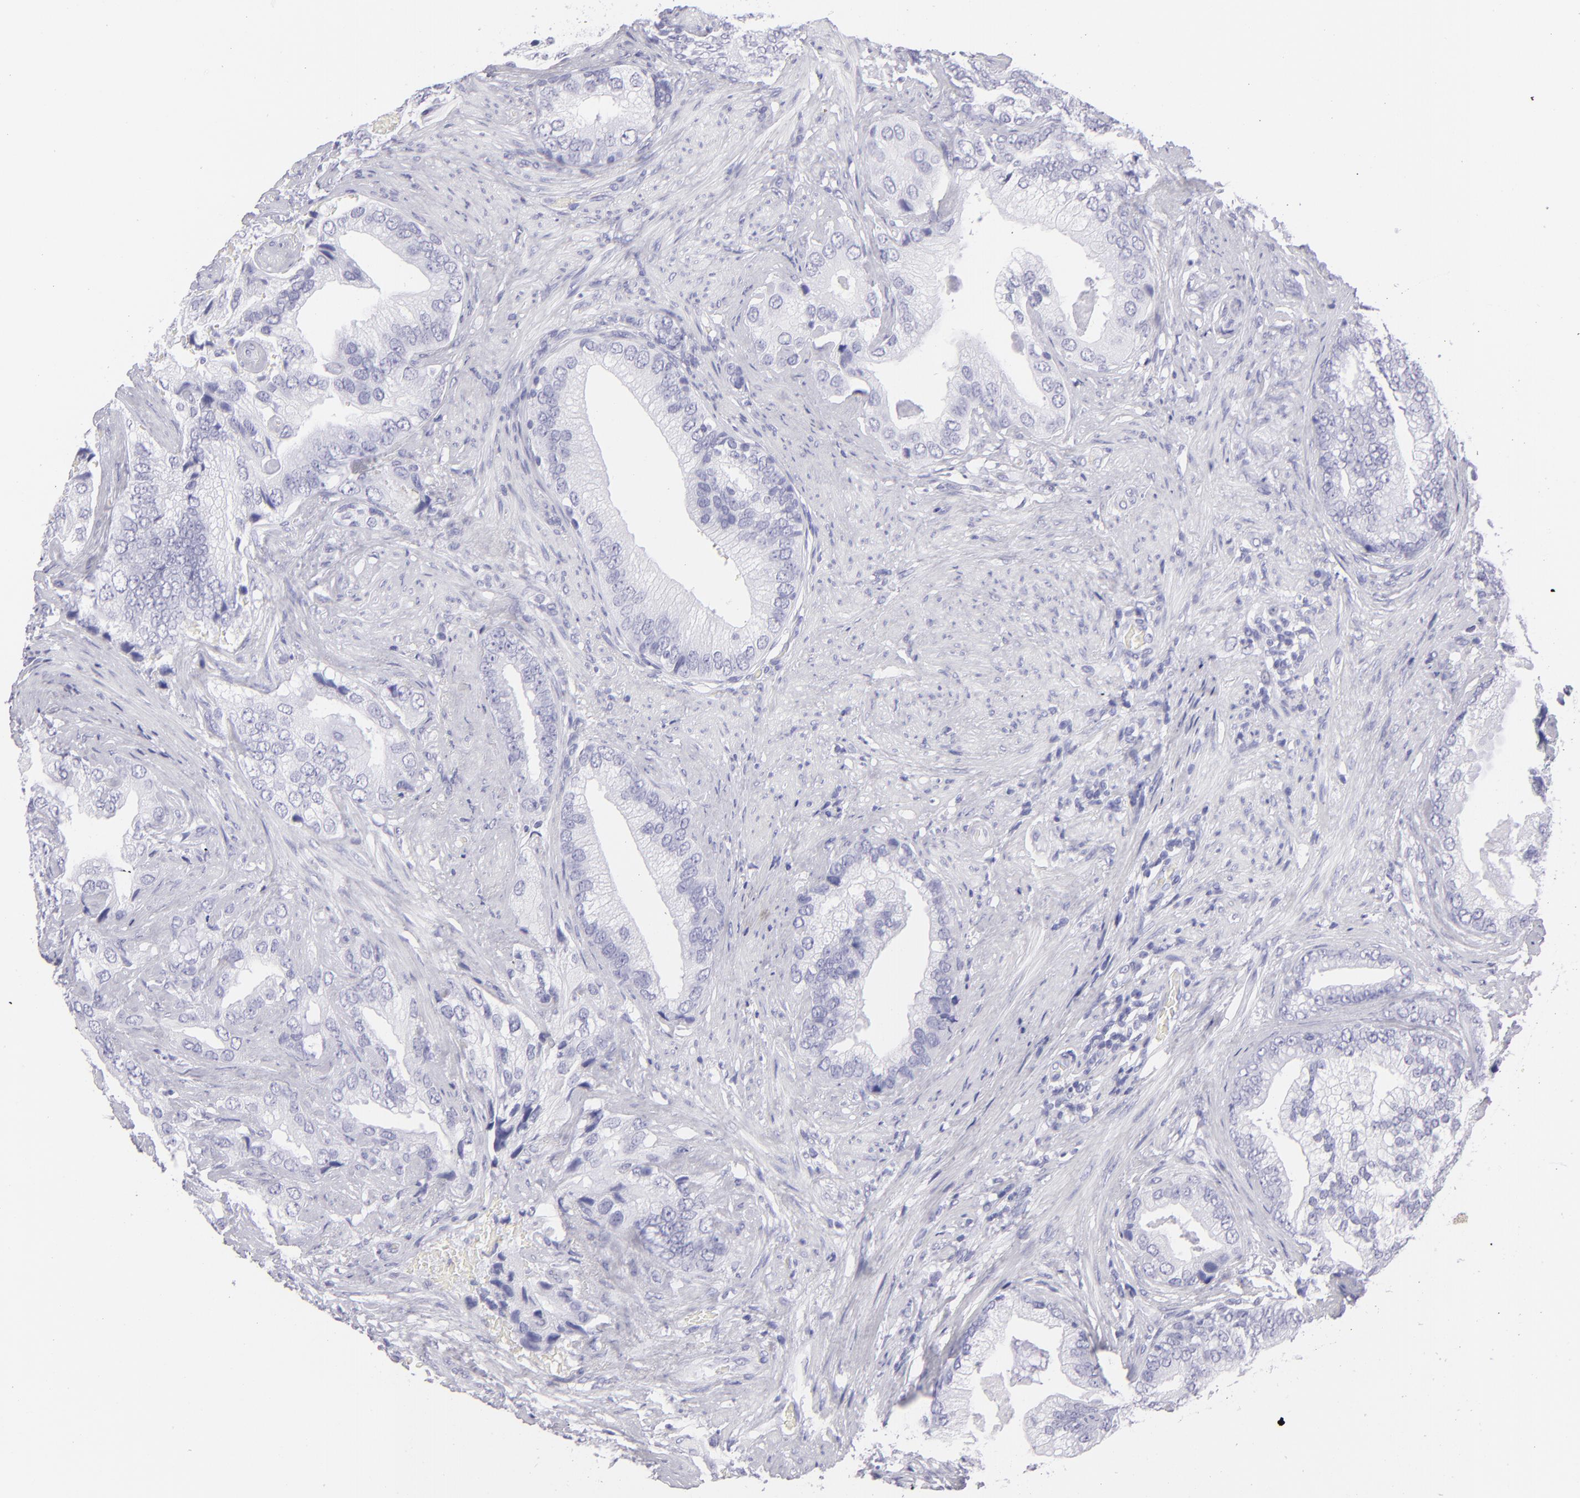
{"staining": {"intensity": "negative", "quantity": "none", "location": "none"}, "tissue": "prostate cancer", "cell_type": "Tumor cells", "image_type": "cancer", "snomed": [{"axis": "morphology", "description": "Adenocarcinoma, Low grade"}, {"axis": "topography", "description": "Prostate"}], "caption": "High power microscopy photomicrograph of an IHC micrograph of prostate adenocarcinoma (low-grade), revealing no significant staining in tumor cells.", "gene": "PVALB", "patient": {"sex": "male", "age": 71}}